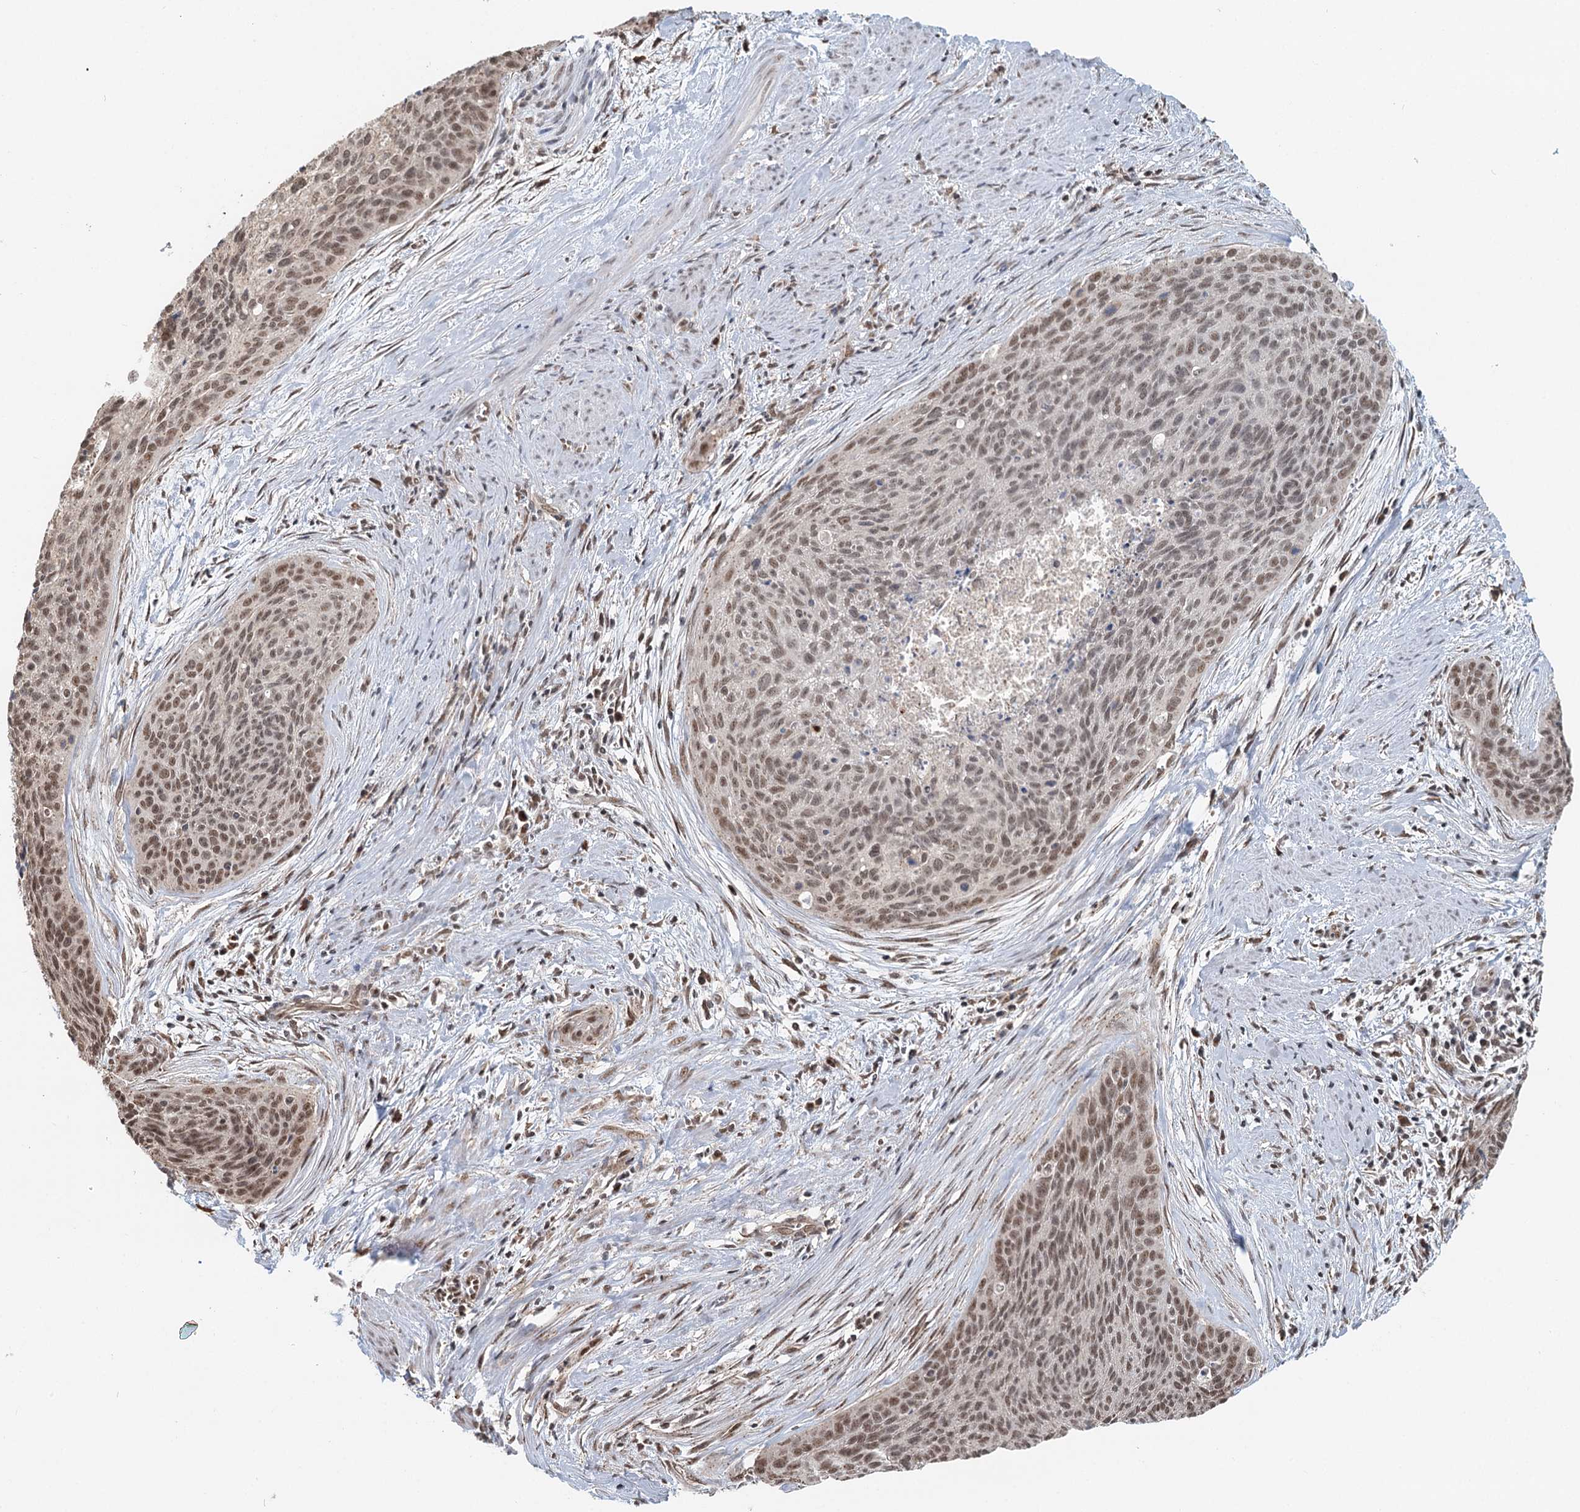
{"staining": {"intensity": "weak", "quantity": ">75%", "location": "nuclear"}, "tissue": "cervical cancer", "cell_type": "Tumor cells", "image_type": "cancer", "snomed": [{"axis": "morphology", "description": "Squamous cell carcinoma, NOS"}, {"axis": "topography", "description": "Cervix"}], "caption": "Cervical cancer (squamous cell carcinoma) tissue shows weak nuclear expression in about >75% of tumor cells, visualized by immunohistochemistry. (DAB (3,3'-diaminobenzidine) IHC, brown staining for protein, blue staining for nuclei).", "gene": "GPALPP1", "patient": {"sex": "female", "age": 55}}